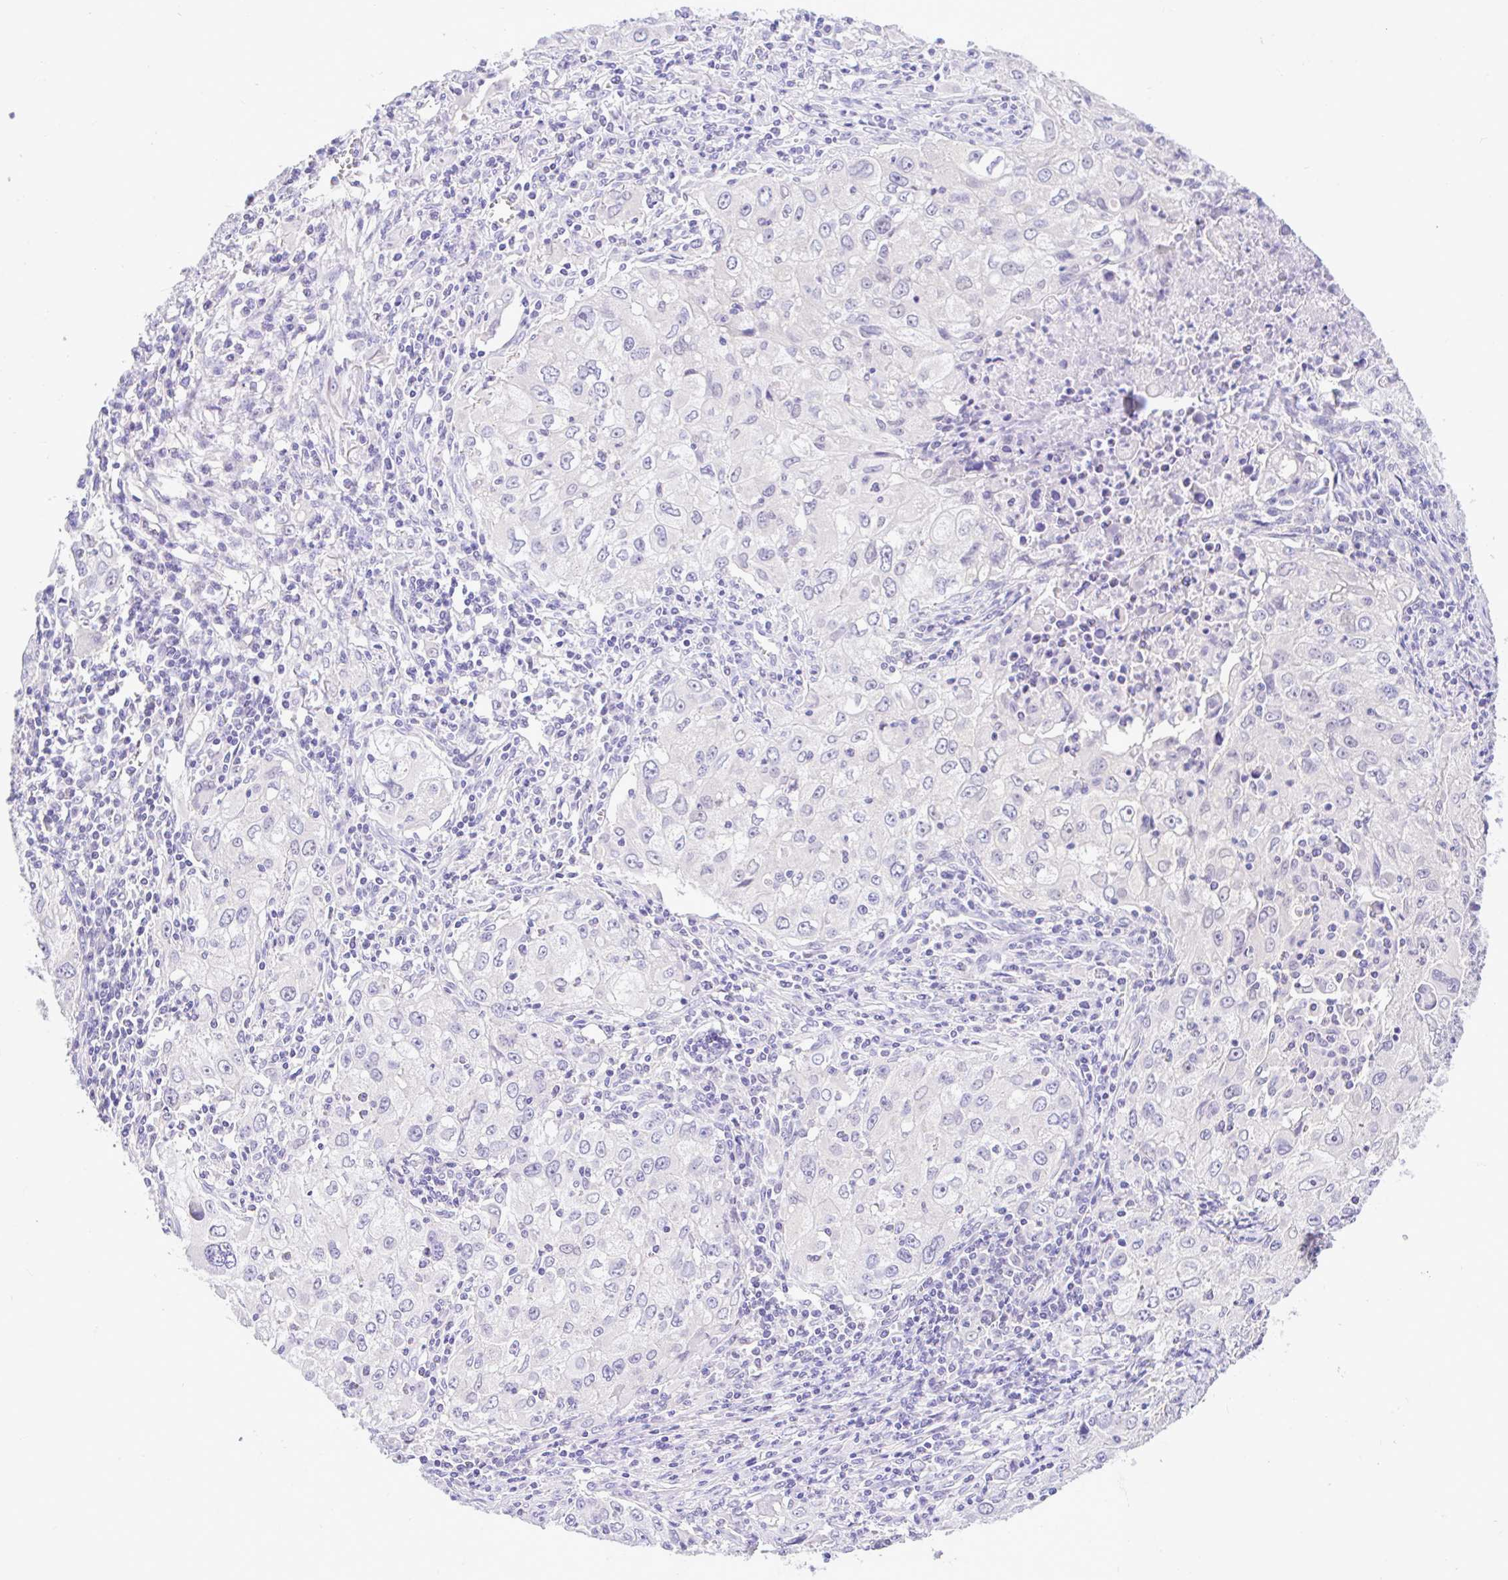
{"staining": {"intensity": "negative", "quantity": "none", "location": "none"}, "tissue": "lung cancer", "cell_type": "Tumor cells", "image_type": "cancer", "snomed": [{"axis": "morphology", "description": "Adenocarcinoma, NOS"}, {"axis": "morphology", "description": "Adenocarcinoma, metastatic, NOS"}, {"axis": "topography", "description": "Lymph node"}, {"axis": "topography", "description": "Lung"}], "caption": "The immunohistochemistry (IHC) histopathology image has no significant staining in tumor cells of metastatic adenocarcinoma (lung) tissue.", "gene": "ANO4", "patient": {"sex": "female", "age": 42}}